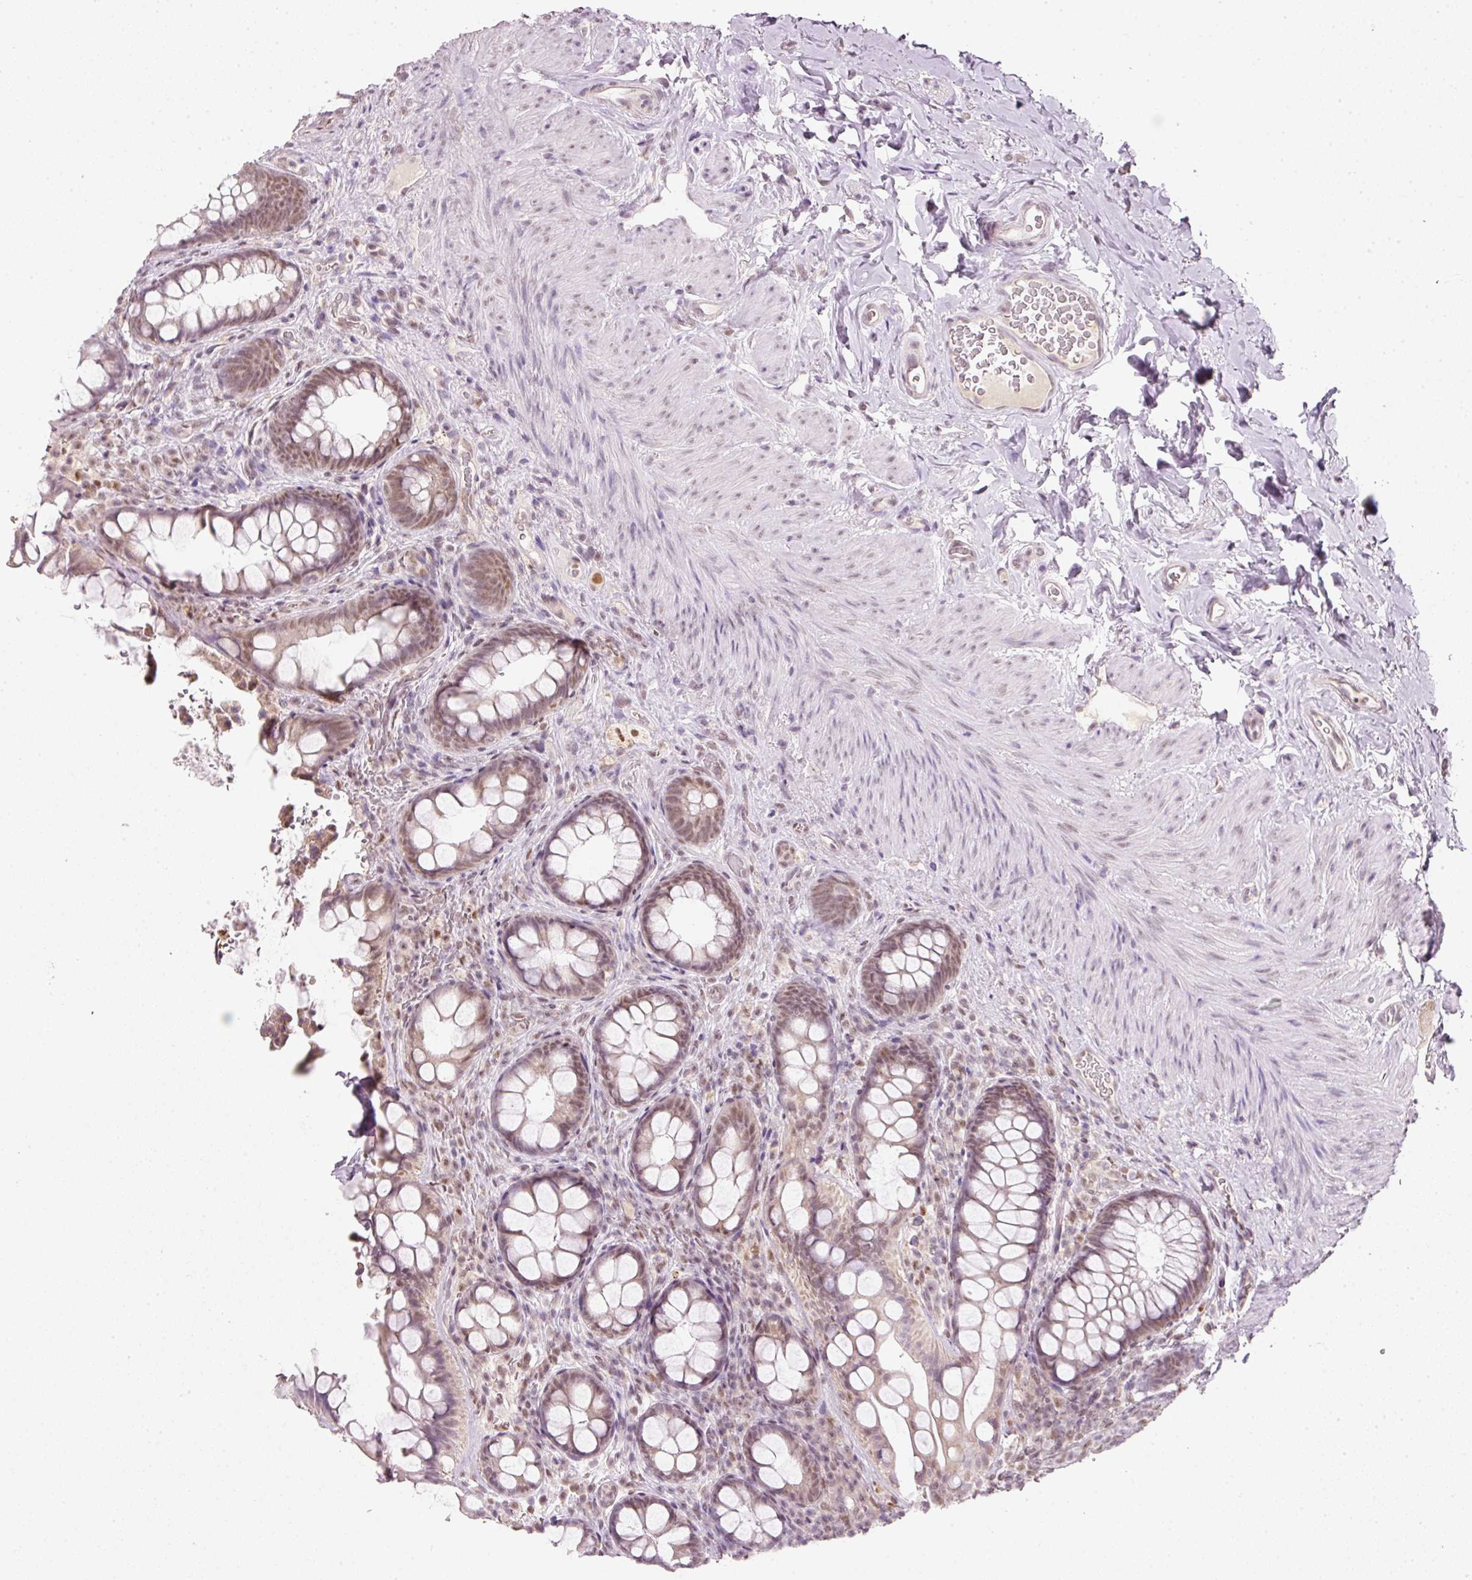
{"staining": {"intensity": "weak", "quantity": "25%-75%", "location": "nuclear"}, "tissue": "rectum", "cell_type": "Glandular cells", "image_type": "normal", "snomed": [{"axis": "morphology", "description": "Normal tissue, NOS"}, {"axis": "topography", "description": "Rectum"}, {"axis": "topography", "description": "Peripheral nerve tissue"}], "caption": "High-magnification brightfield microscopy of unremarkable rectum stained with DAB (brown) and counterstained with hematoxylin (blue). glandular cells exhibit weak nuclear expression is seen in about25%-75% of cells.", "gene": "FSTL3", "patient": {"sex": "female", "age": 69}}